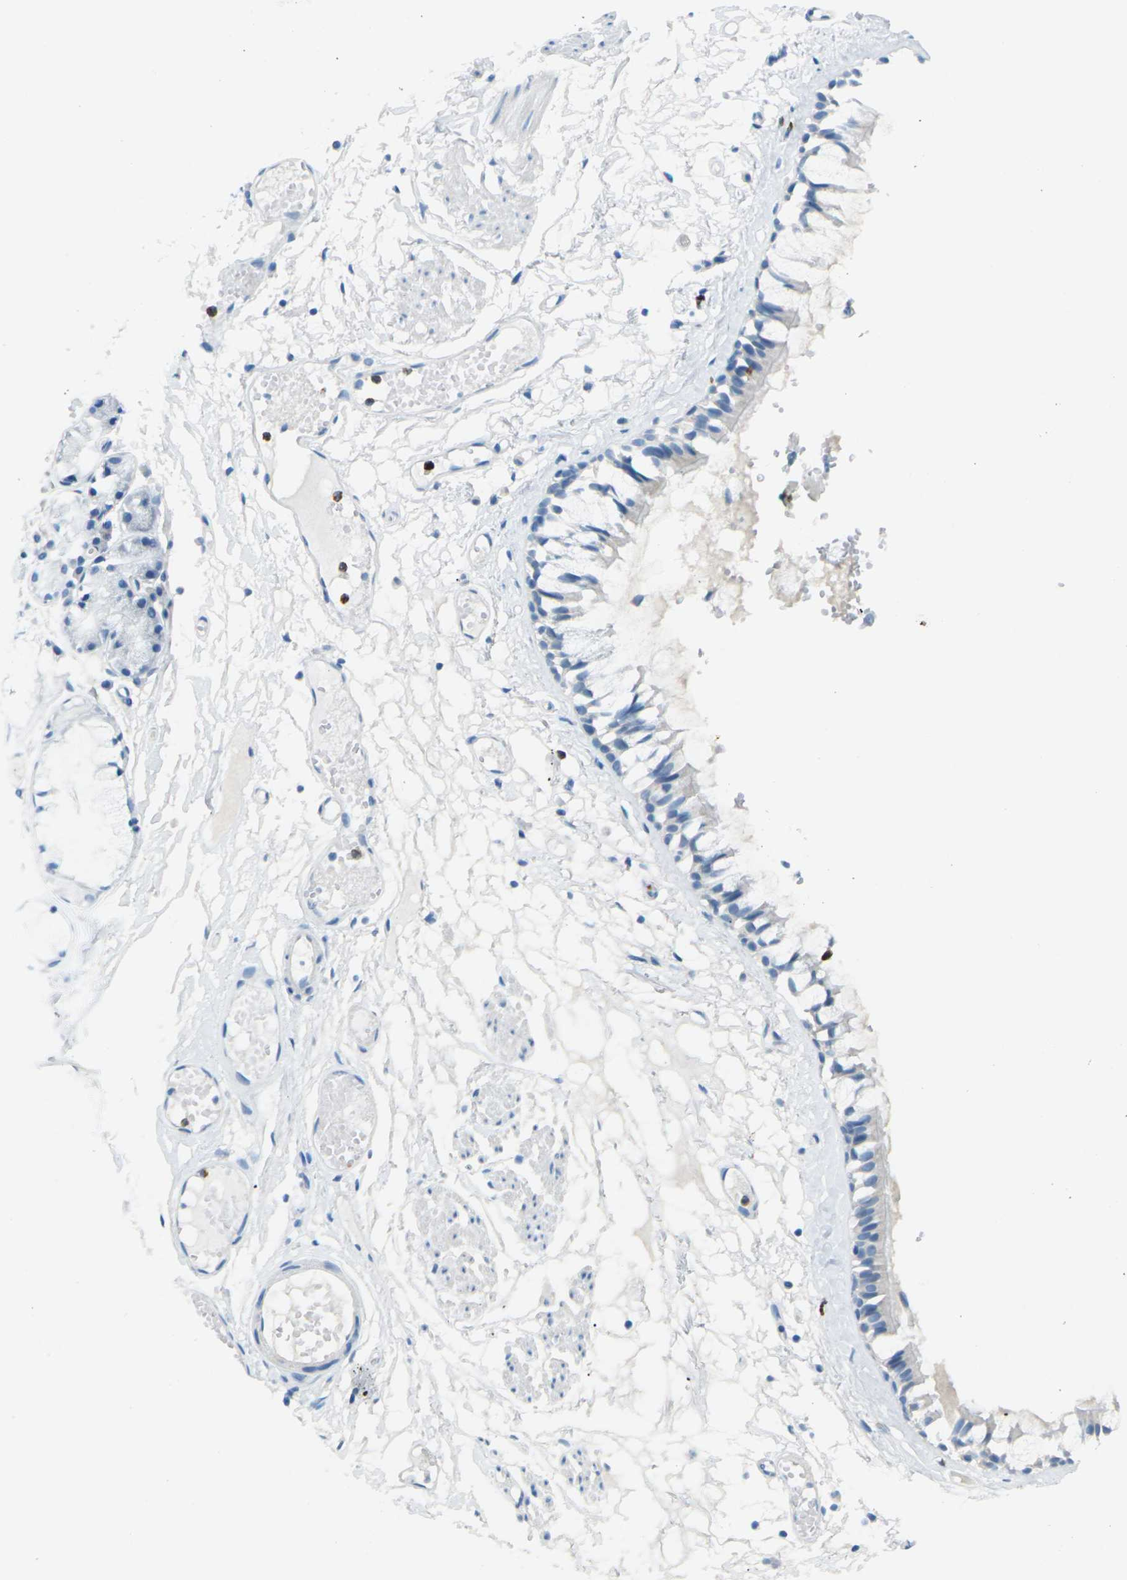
{"staining": {"intensity": "negative", "quantity": "none", "location": "none"}, "tissue": "bronchus", "cell_type": "Respiratory epithelial cells", "image_type": "normal", "snomed": [{"axis": "morphology", "description": "Normal tissue, NOS"}, {"axis": "morphology", "description": "Inflammation, NOS"}, {"axis": "topography", "description": "Cartilage tissue"}, {"axis": "topography", "description": "Lung"}], "caption": "A micrograph of bronchus stained for a protein exhibits no brown staining in respiratory epithelial cells. (Immunohistochemistry (ihc), brightfield microscopy, high magnification).", "gene": "CDH16", "patient": {"sex": "male", "age": 71}}